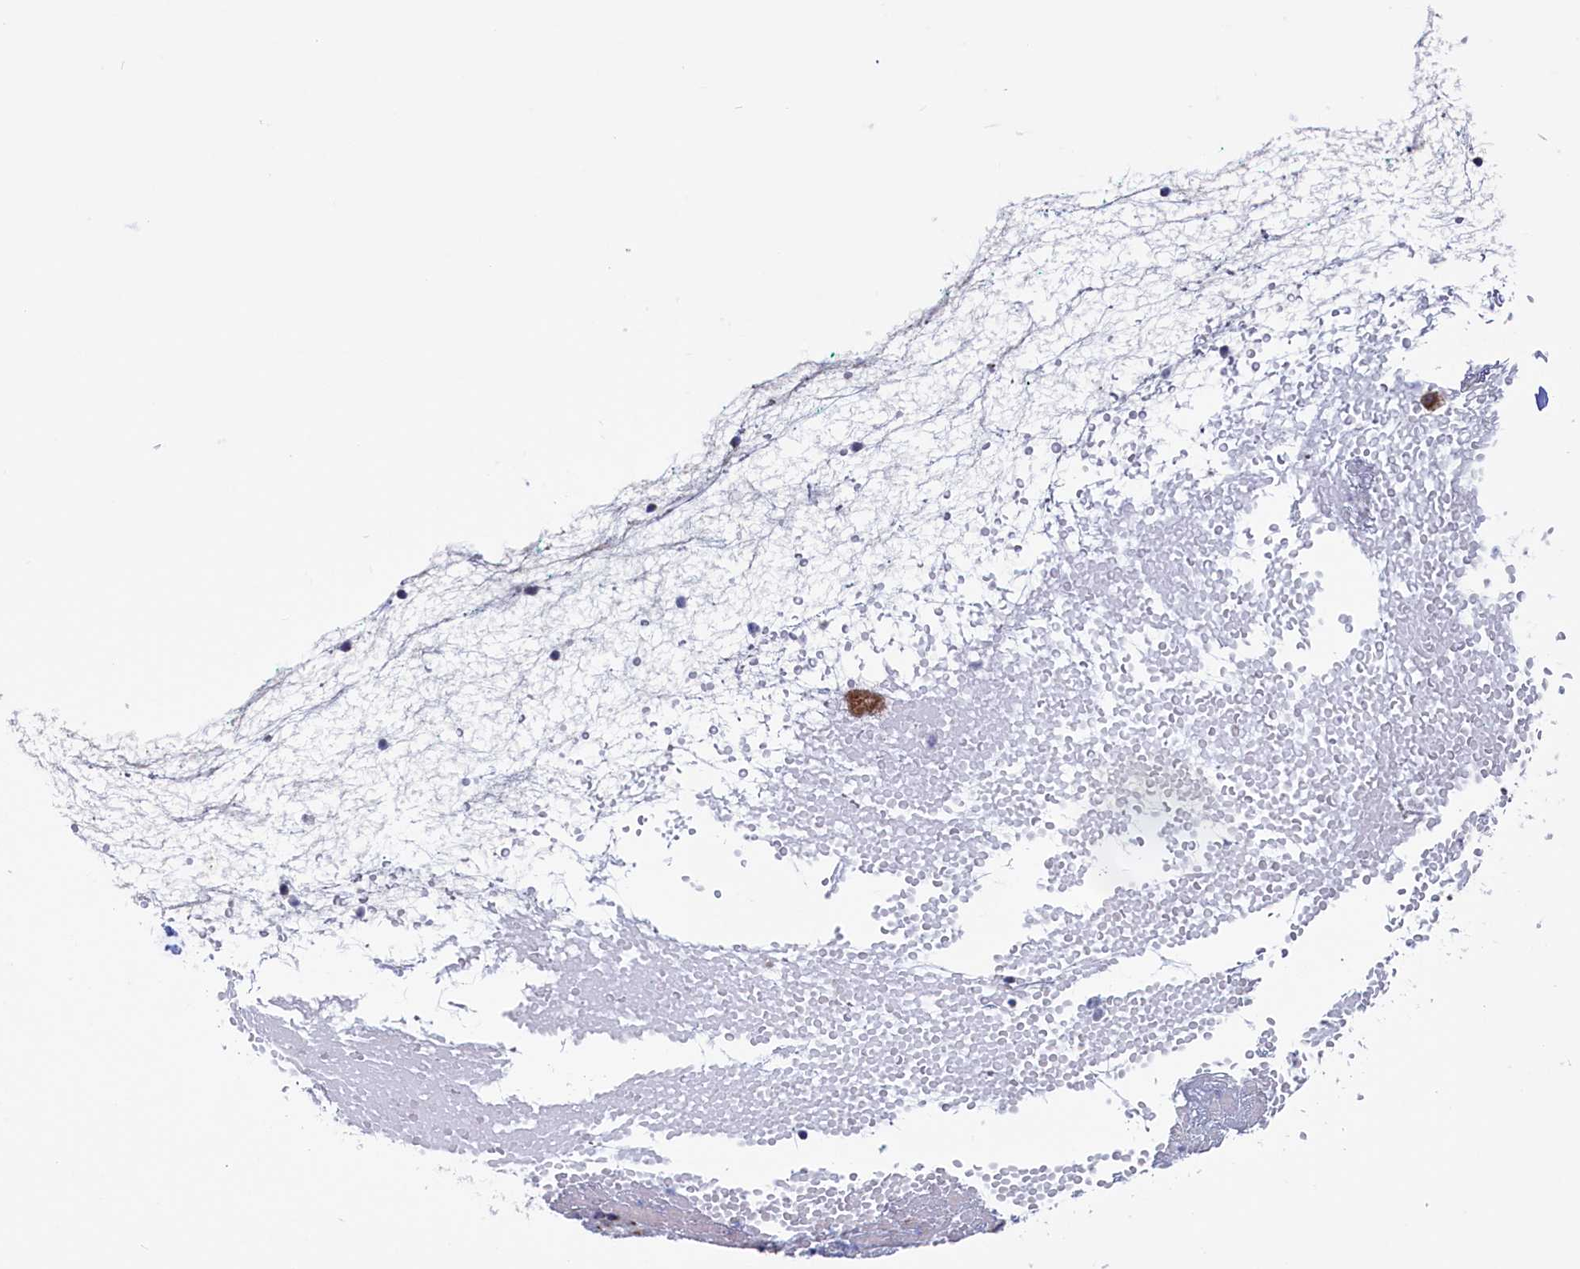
{"staining": {"intensity": "negative", "quantity": "none", "location": "none"}, "tissue": "adipose tissue", "cell_type": "Adipocytes", "image_type": "normal", "snomed": [{"axis": "morphology", "description": "Normal tissue, NOS"}, {"axis": "morphology", "description": "Basal cell carcinoma"}, {"axis": "topography", "description": "Cartilage tissue"}, {"axis": "topography", "description": "Nasopharynx"}, {"axis": "topography", "description": "Oral tissue"}], "caption": "Immunohistochemistry image of normal adipose tissue stained for a protein (brown), which shows no positivity in adipocytes. Nuclei are stained in blue.", "gene": "MTFMT", "patient": {"sex": "female", "age": 77}}